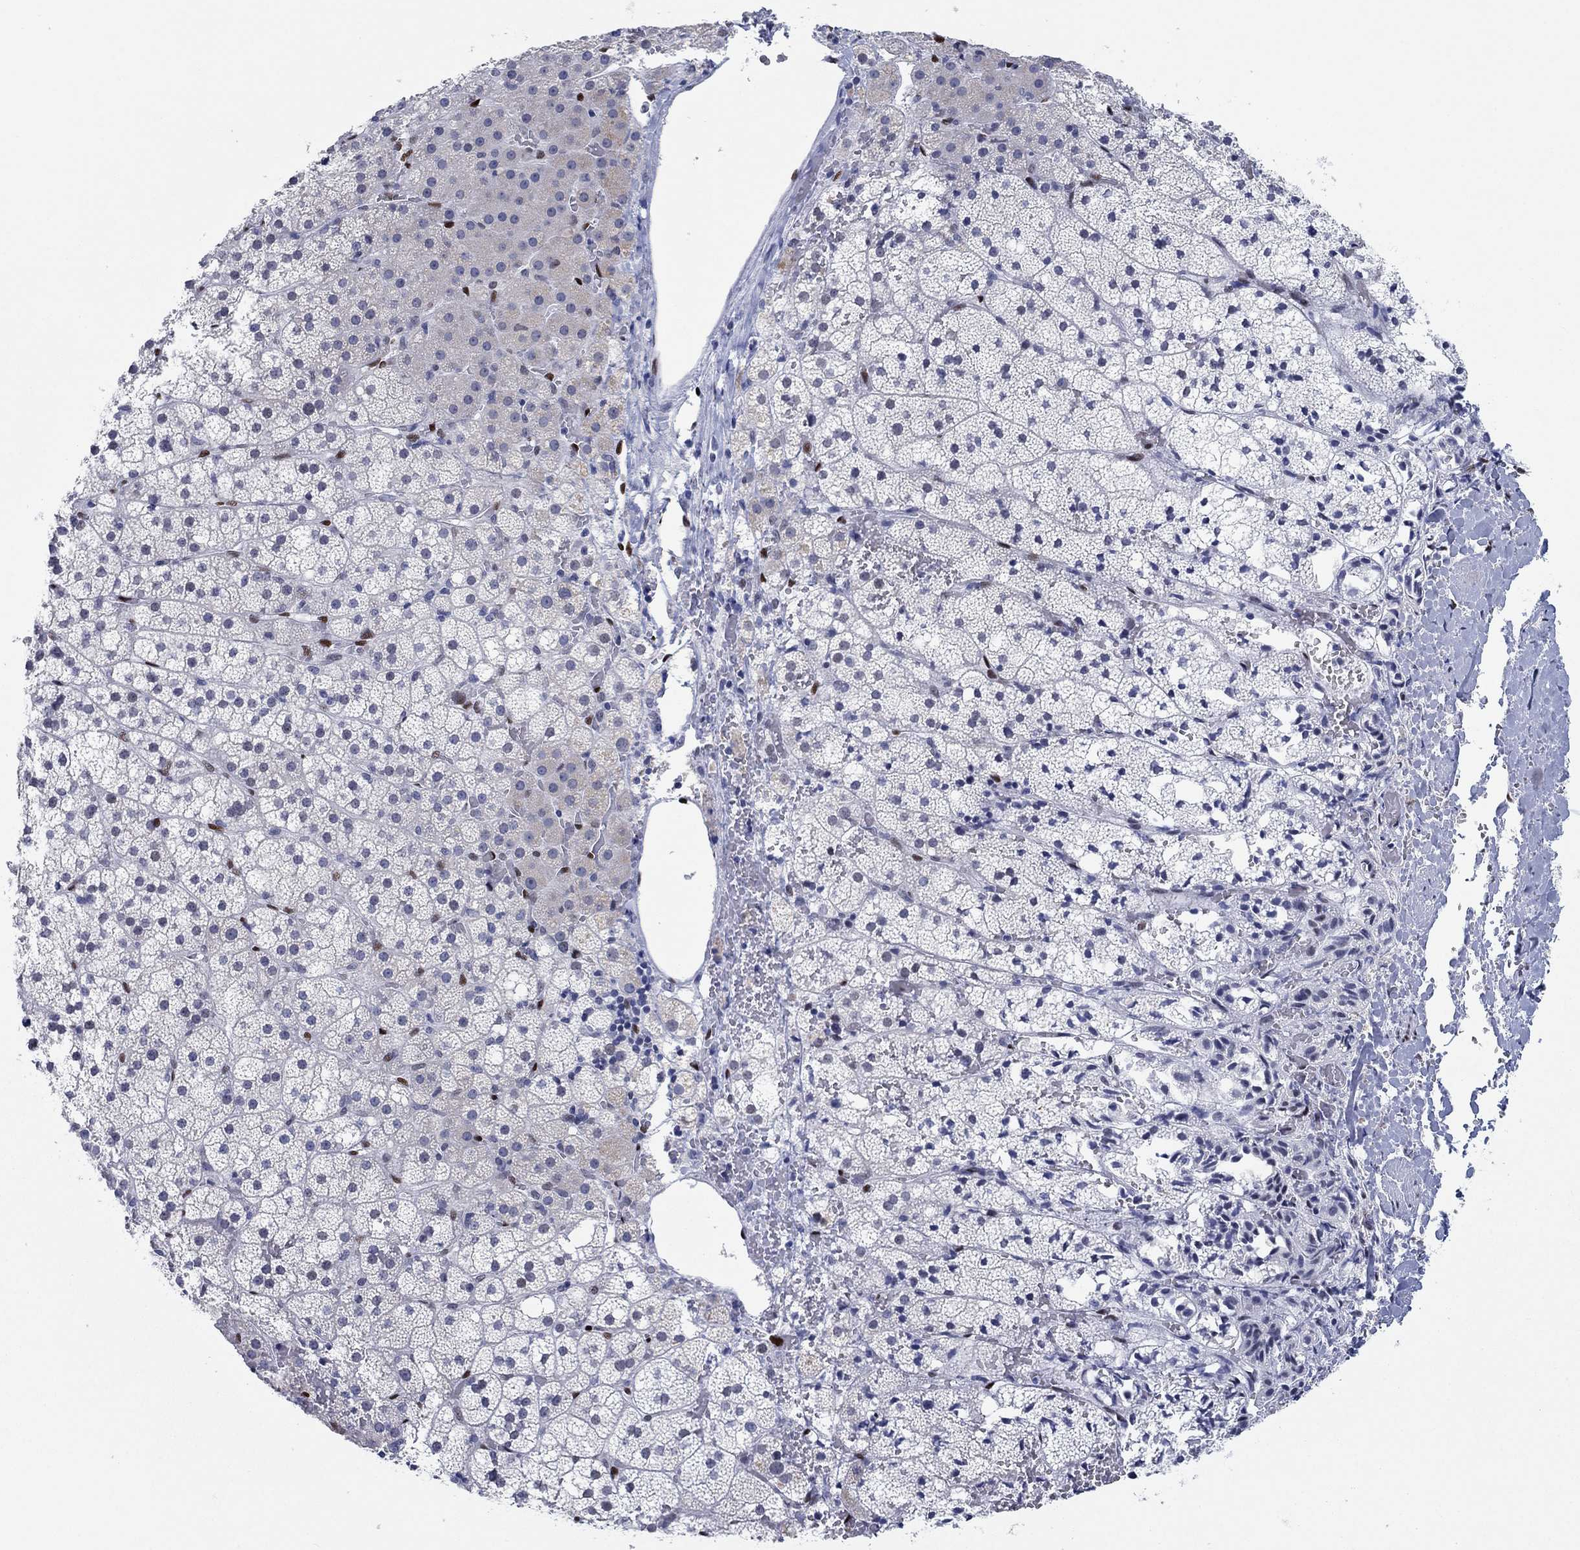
{"staining": {"intensity": "negative", "quantity": "none", "location": "none"}, "tissue": "adrenal gland", "cell_type": "Glandular cells", "image_type": "normal", "snomed": [{"axis": "morphology", "description": "Normal tissue, NOS"}, {"axis": "topography", "description": "Adrenal gland"}], "caption": "Human adrenal gland stained for a protein using immunohistochemistry exhibits no positivity in glandular cells.", "gene": "ZEB1", "patient": {"sex": "male", "age": 53}}